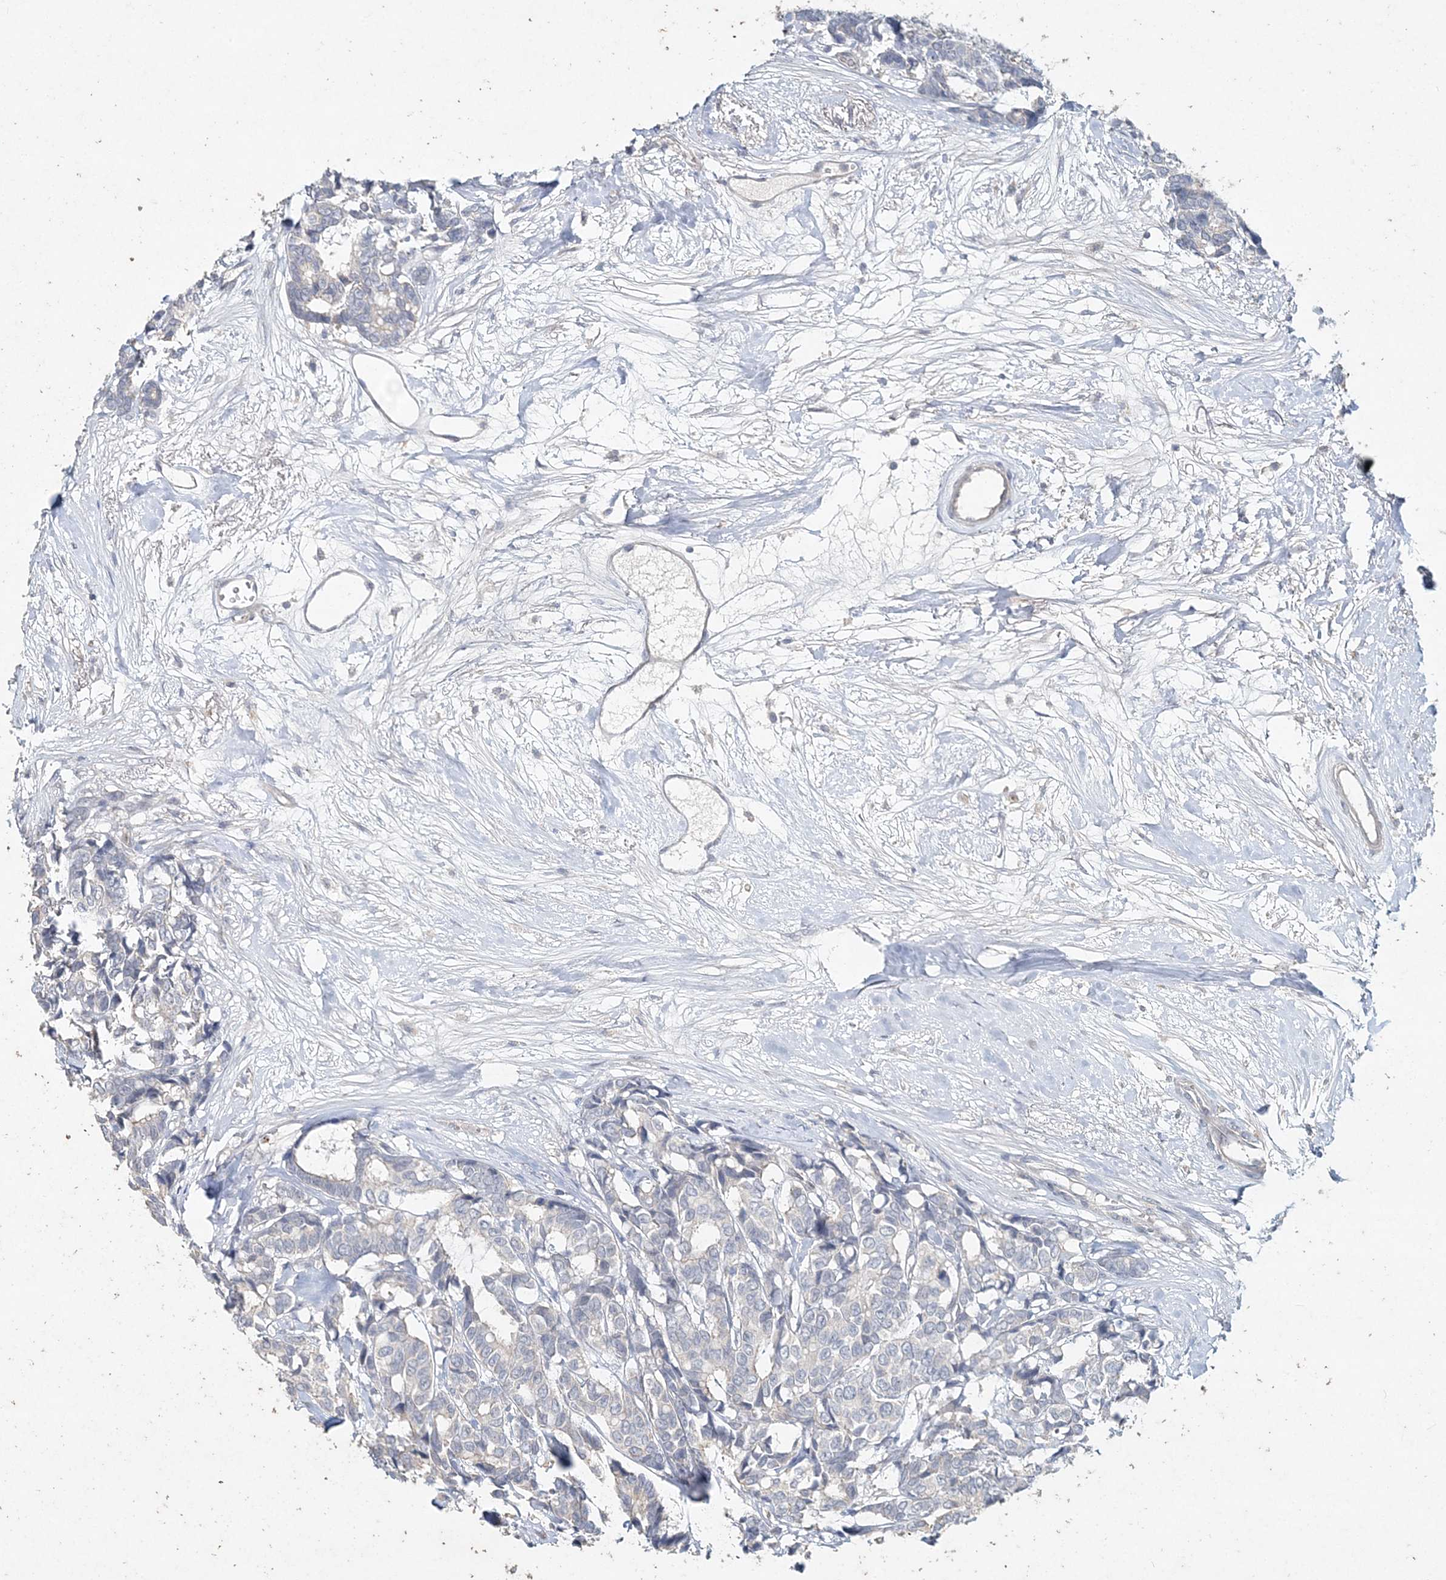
{"staining": {"intensity": "negative", "quantity": "none", "location": "none"}, "tissue": "breast cancer", "cell_type": "Tumor cells", "image_type": "cancer", "snomed": [{"axis": "morphology", "description": "Duct carcinoma"}, {"axis": "topography", "description": "Breast"}], "caption": "Photomicrograph shows no protein positivity in tumor cells of breast intraductal carcinoma tissue.", "gene": "DNAH5", "patient": {"sex": "female", "age": 87}}